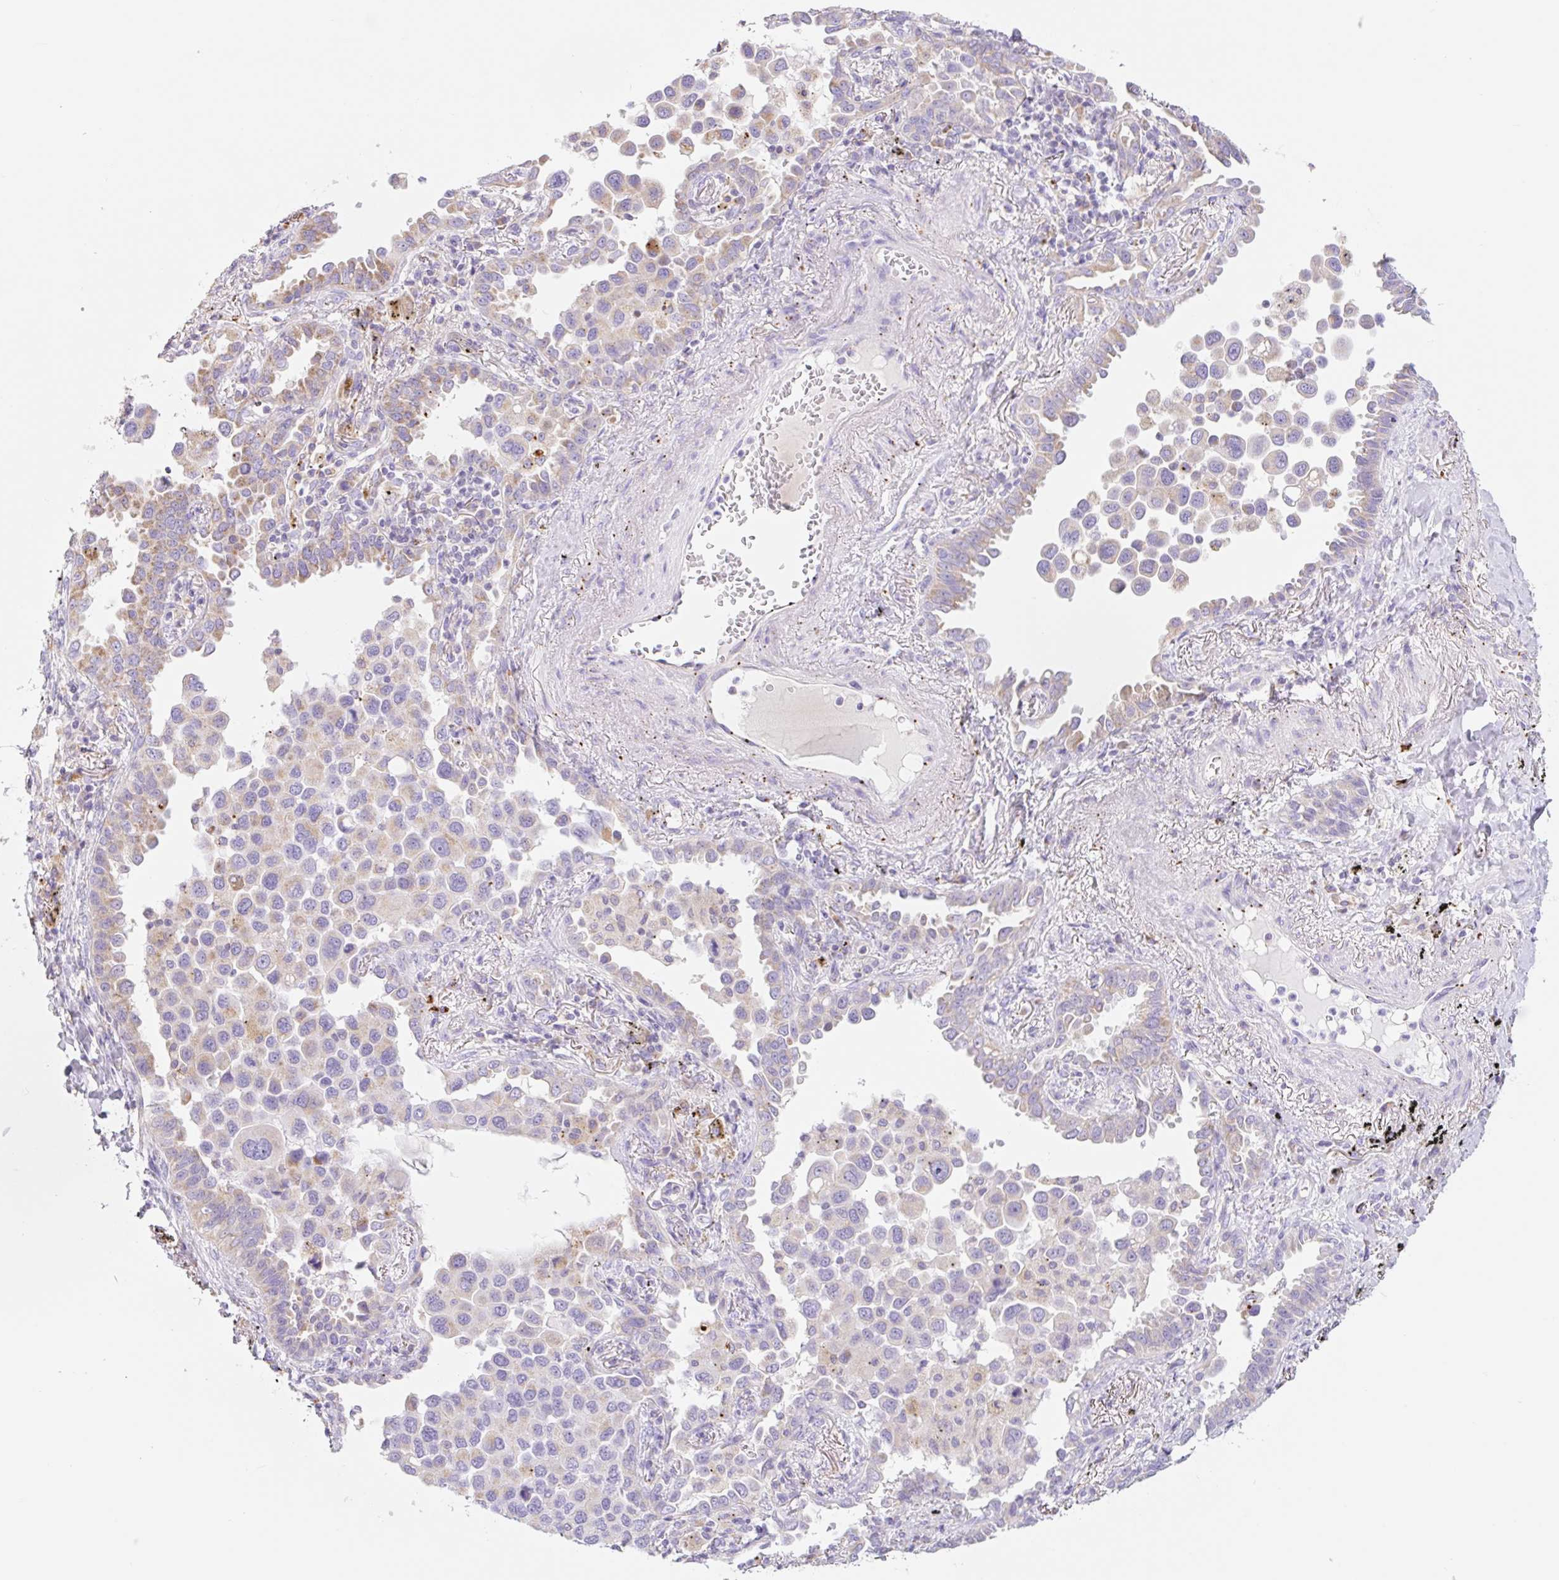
{"staining": {"intensity": "moderate", "quantity": "<25%", "location": "cytoplasmic/membranous"}, "tissue": "lung cancer", "cell_type": "Tumor cells", "image_type": "cancer", "snomed": [{"axis": "morphology", "description": "Adenocarcinoma, NOS"}, {"axis": "topography", "description": "Lung"}], "caption": "This is a photomicrograph of immunohistochemistry (IHC) staining of adenocarcinoma (lung), which shows moderate staining in the cytoplasmic/membranous of tumor cells.", "gene": "CLEC3A", "patient": {"sex": "male", "age": 67}}